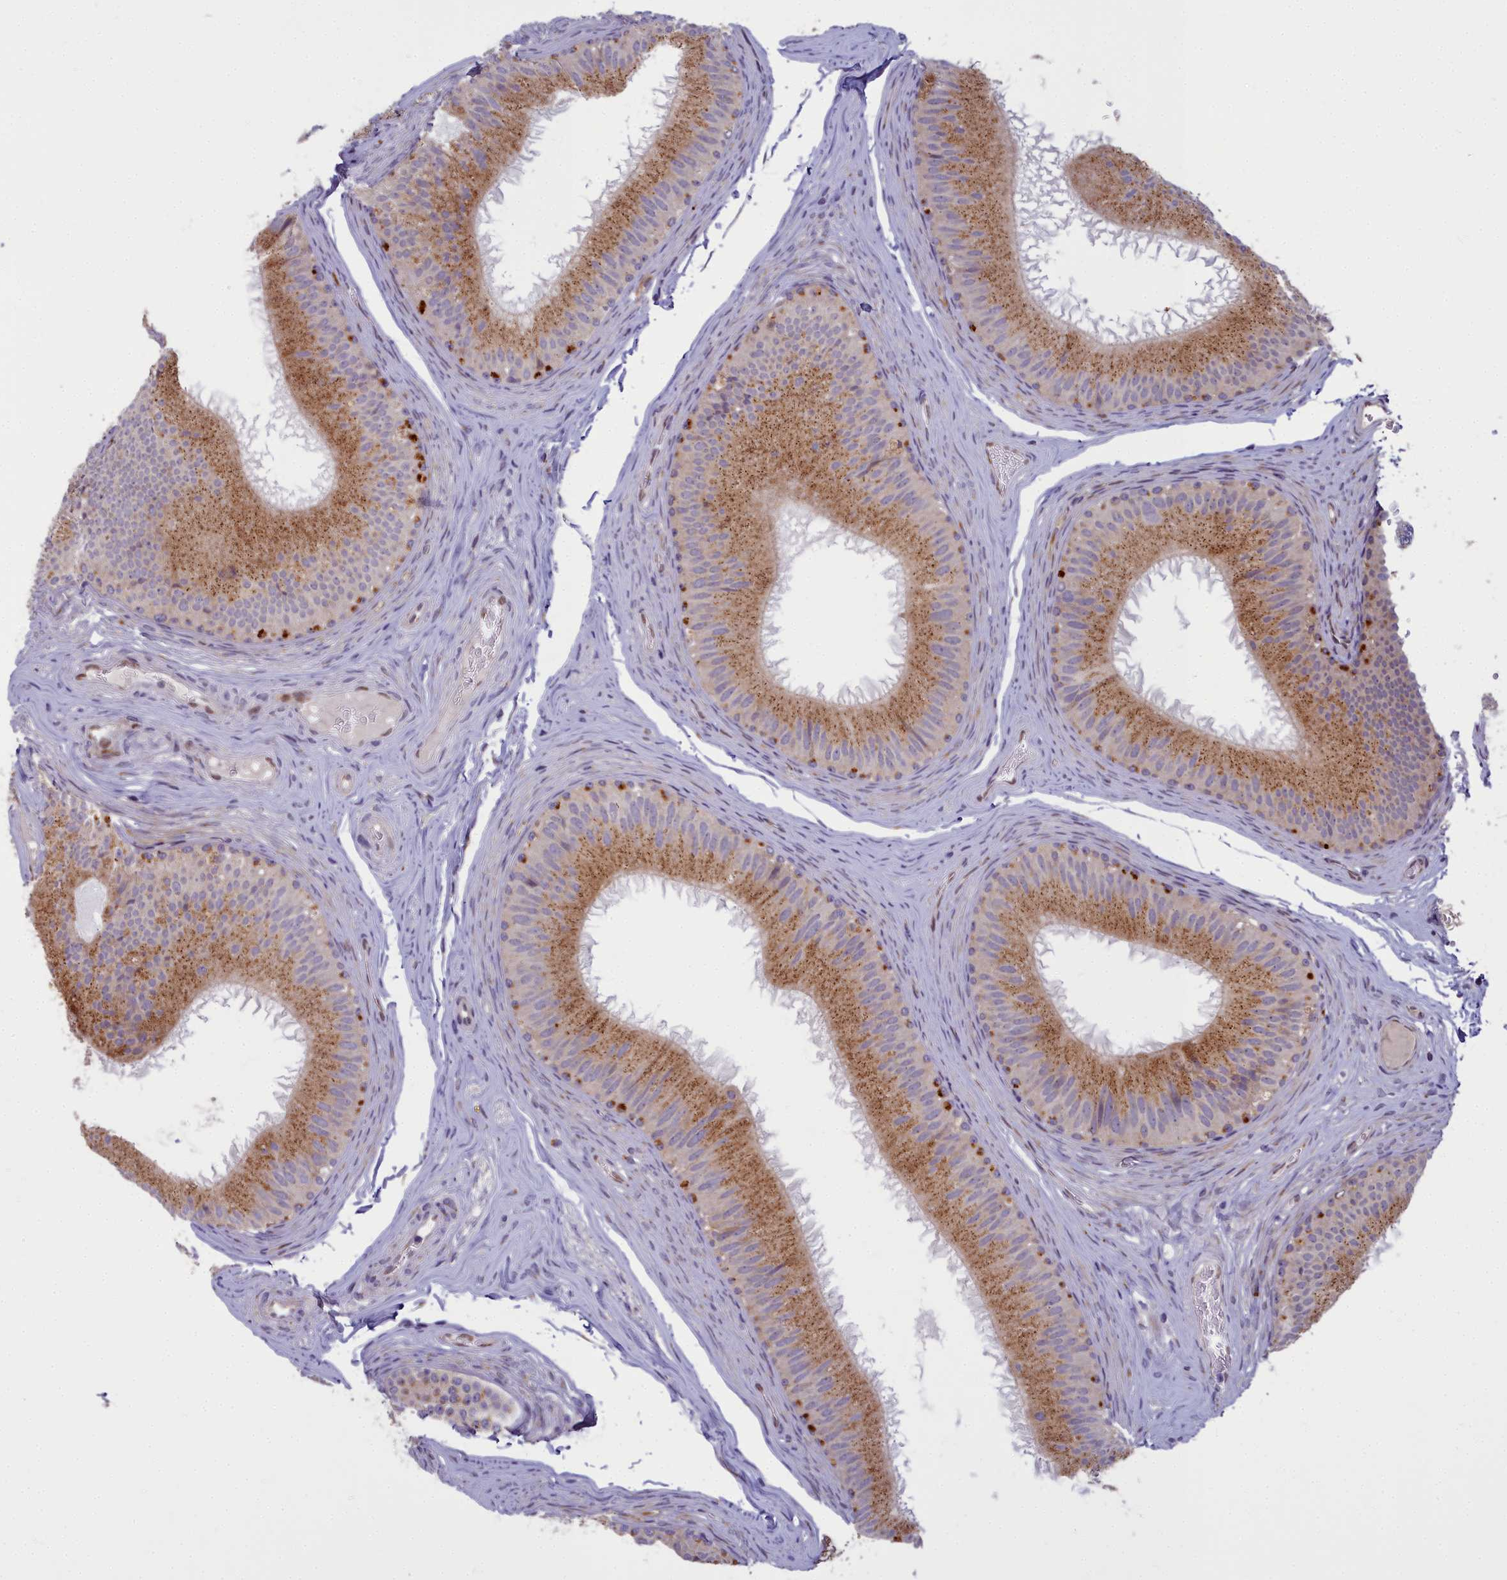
{"staining": {"intensity": "moderate", "quantity": "25%-75%", "location": "cytoplasmic/membranous"}, "tissue": "epididymis", "cell_type": "Glandular cells", "image_type": "normal", "snomed": [{"axis": "morphology", "description": "Normal tissue, NOS"}, {"axis": "topography", "description": "Epididymis"}], "caption": "Protein analysis of normal epididymis displays moderate cytoplasmic/membranous positivity in about 25%-75% of glandular cells.", "gene": "WDPCP", "patient": {"sex": "male", "age": 34}}